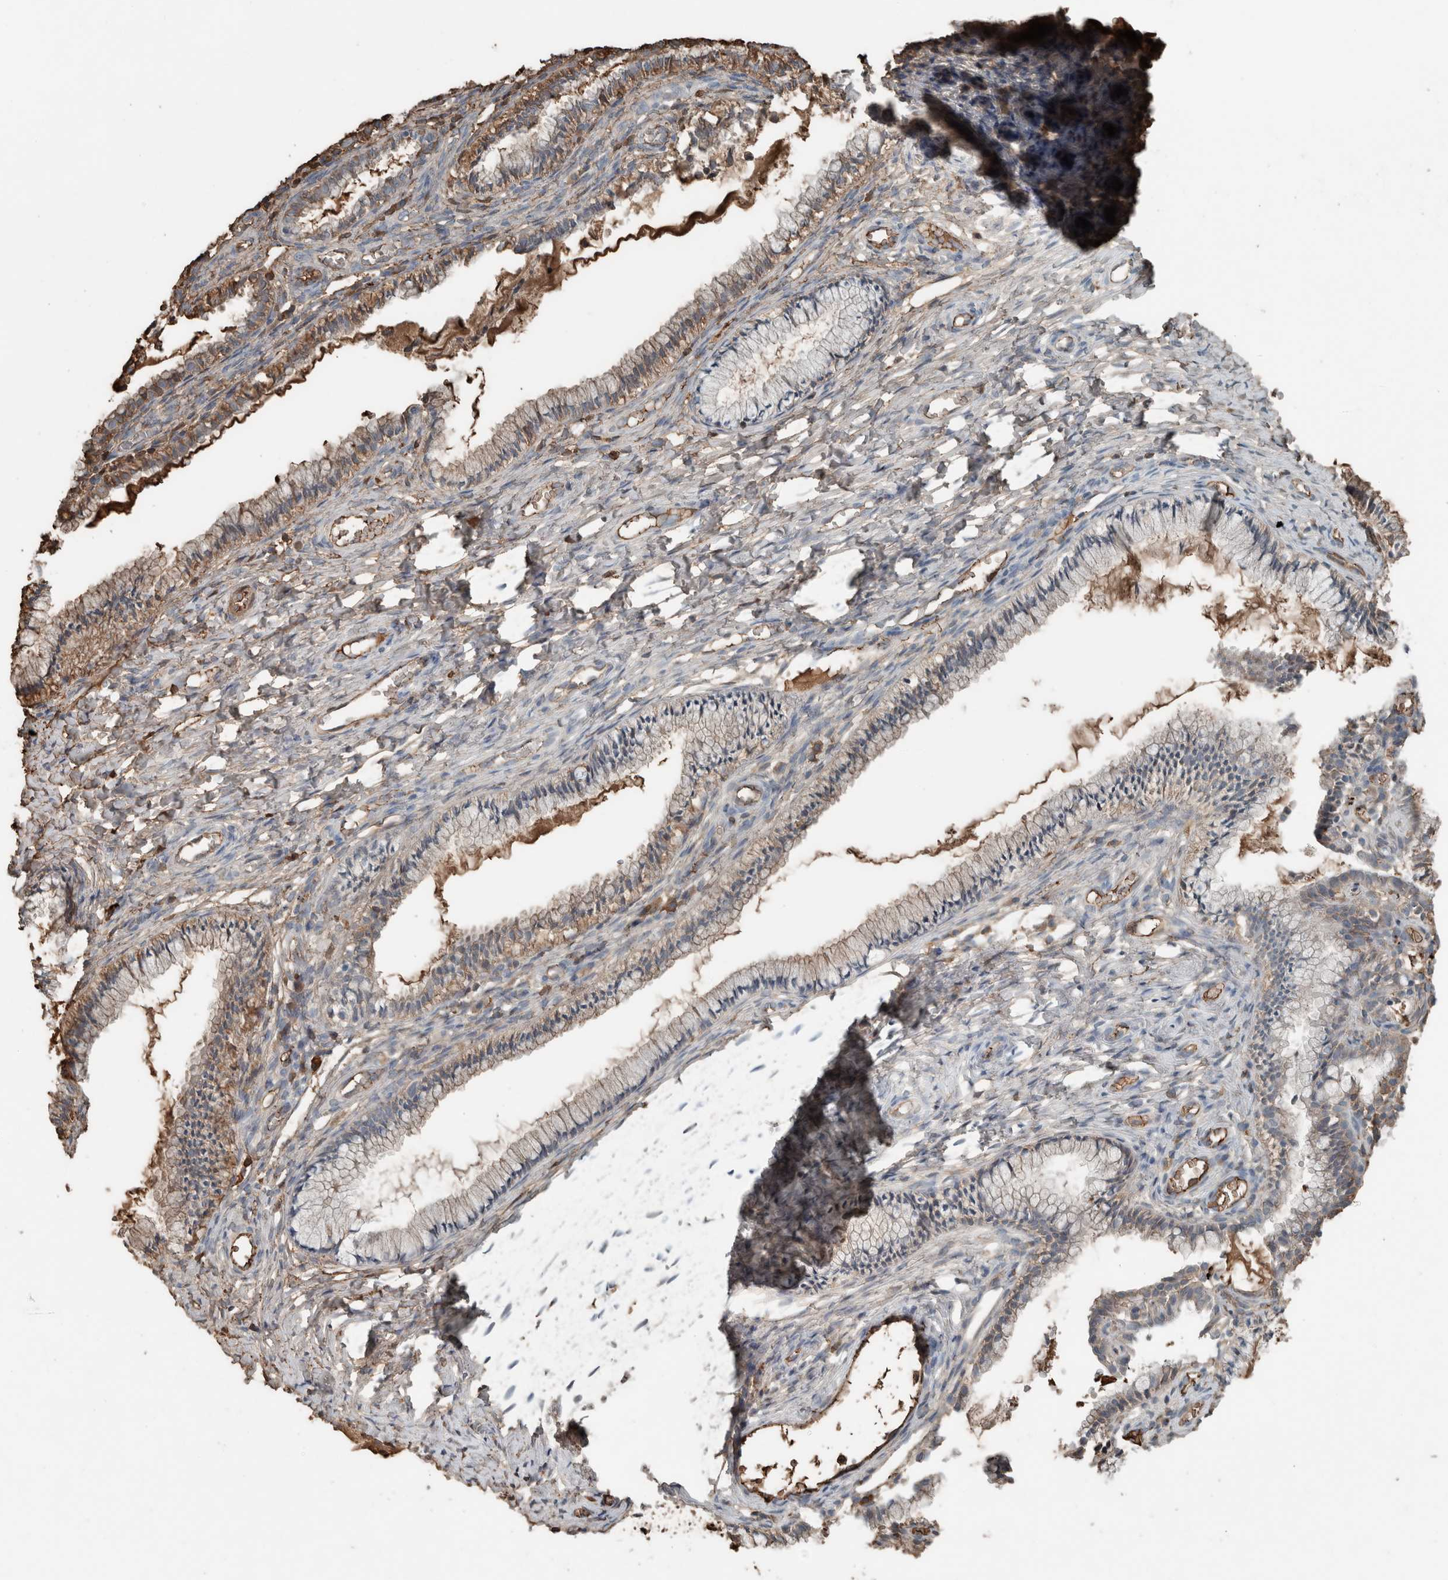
{"staining": {"intensity": "weak", "quantity": "25%-75%", "location": "cytoplasmic/membranous"}, "tissue": "cervix", "cell_type": "Glandular cells", "image_type": "normal", "snomed": [{"axis": "morphology", "description": "Normal tissue, NOS"}, {"axis": "topography", "description": "Cervix"}], "caption": "About 25%-75% of glandular cells in unremarkable human cervix display weak cytoplasmic/membranous protein positivity as visualized by brown immunohistochemical staining.", "gene": "USP34", "patient": {"sex": "female", "age": 27}}